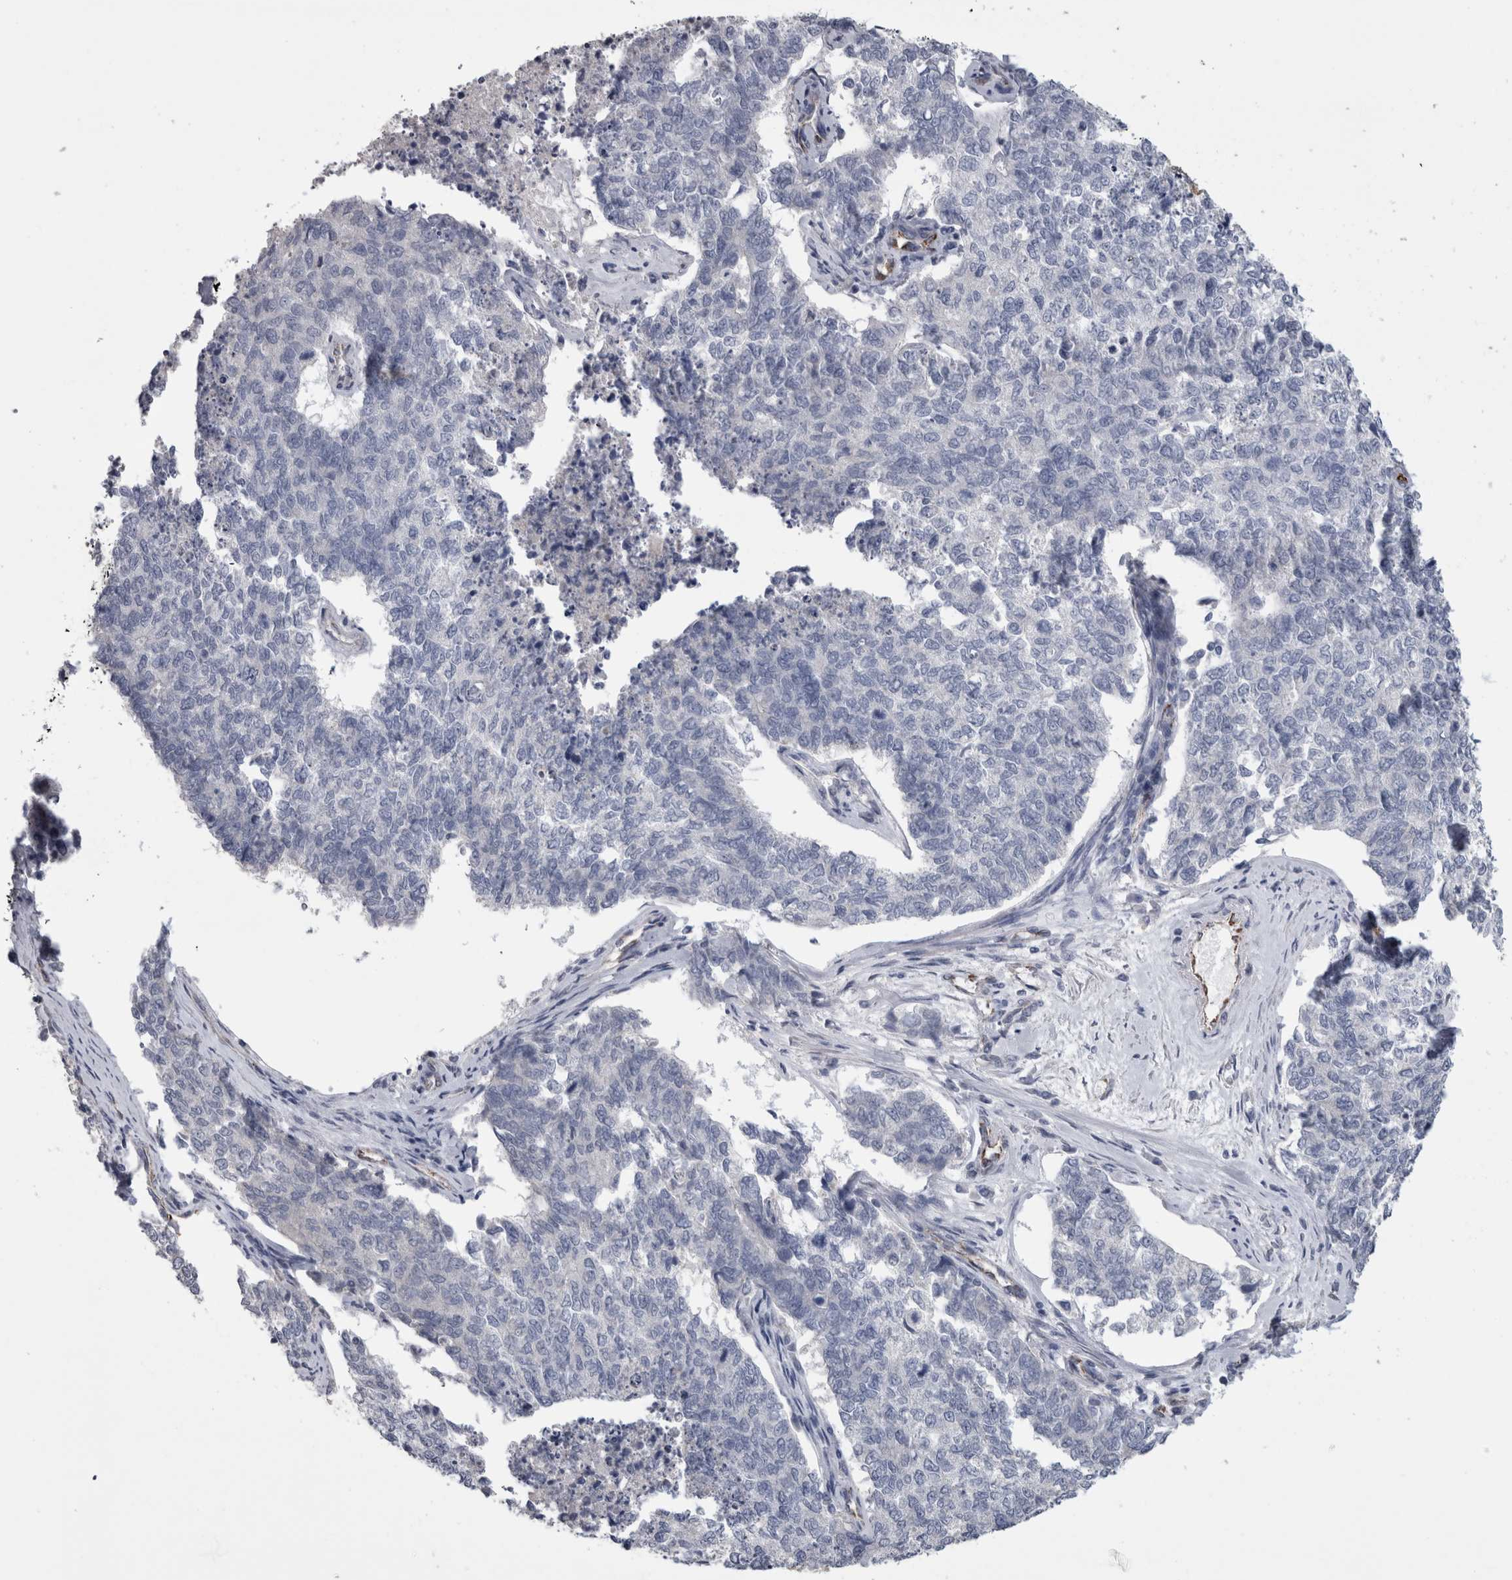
{"staining": {"intensity": "negative", "quantity": "none", "location": "none"}, "tissue": "cervical cancer", "cell_type": "Tumor cells", "image_type": "cancer", "snomed": [{"axis": "morphology", "description": "Squamous cell carcinoma, NOS"}, {"axis": "topography", "description": "Cervix"}], "caption": "Tumor cells are negative for brown protein staining in cervical squamous cell carcinoma.", "gene": "ACOT7", "patient": {"sex": "female", "age": 63}}